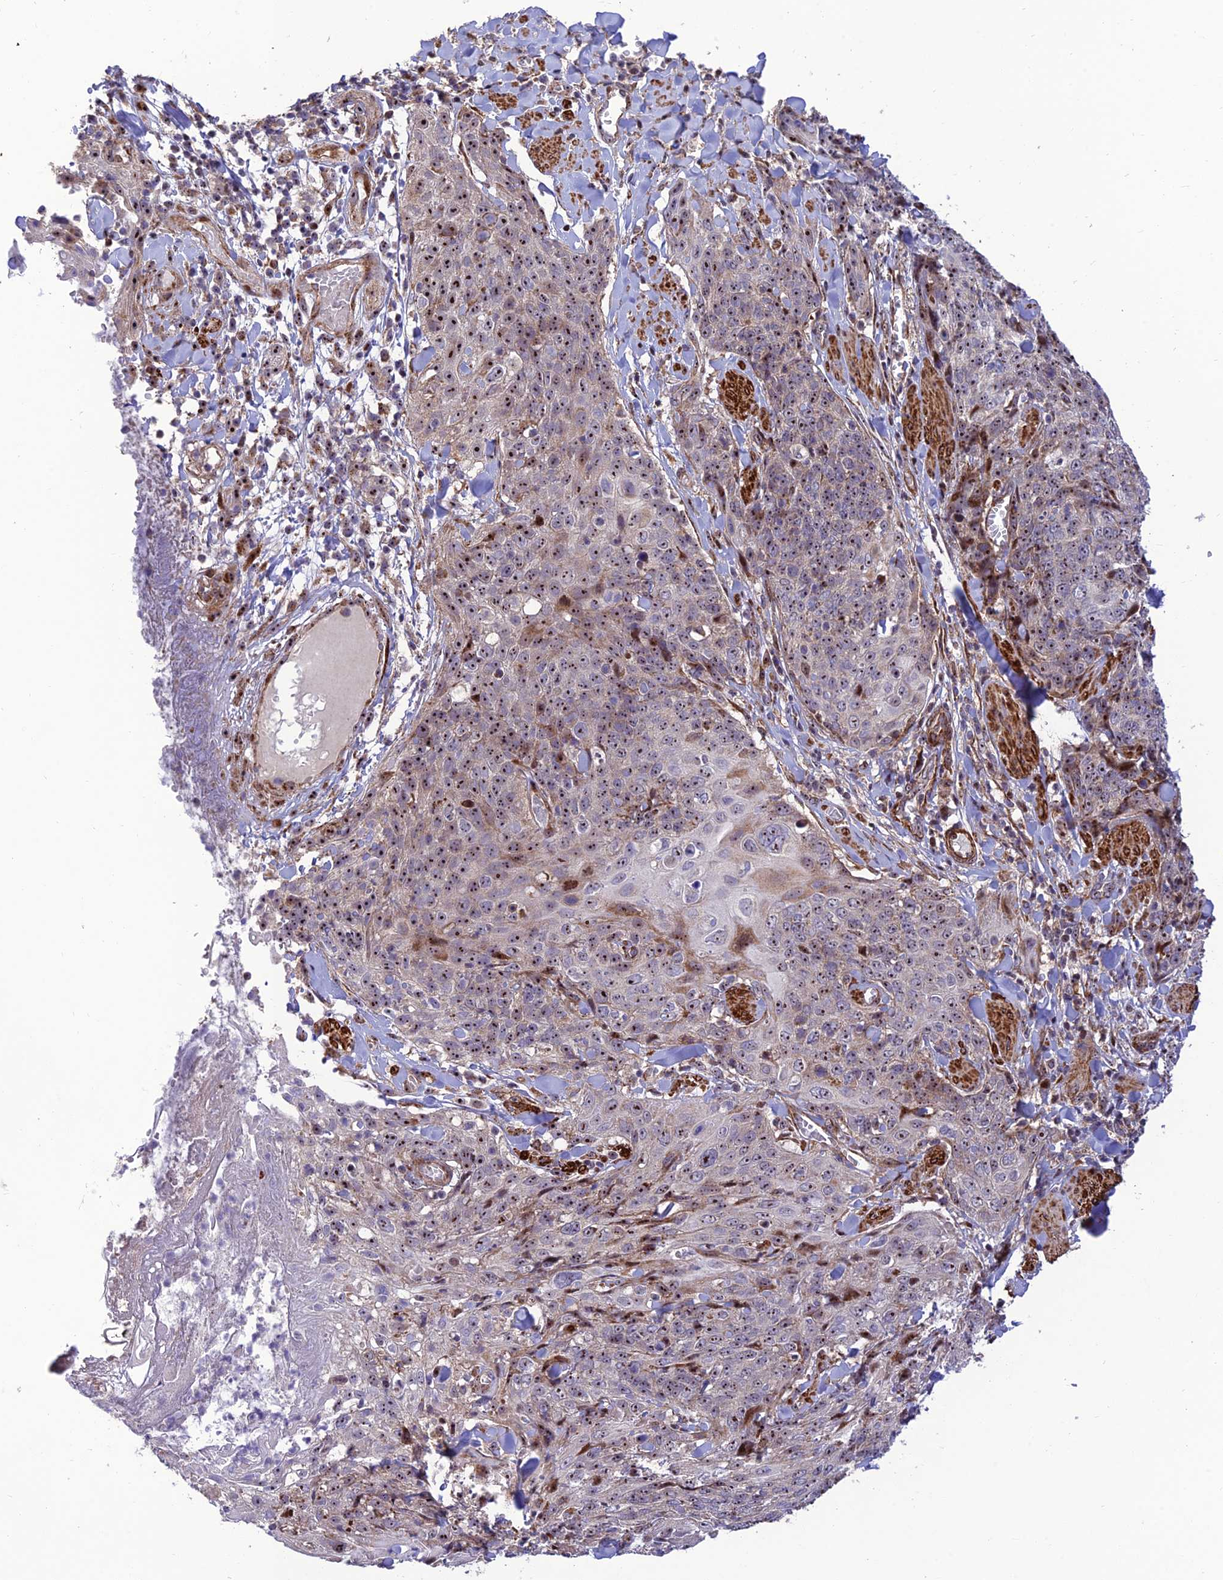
{"staining": {"intensity": "moderate", "quantity": "25%-75%", "location": "nuclear"}, "tissue": "skin cancer", "cell_type": "Tumor cells", "image_type": "cancer", "snomed": [{"axis": "morphology", "description": "Squamous cell carcinoma, NOS"}, {"axis": "topography", "description": "Skin"}, {"axis": "topography", "description": "Vulva"}], "caption": "Skin cancer tissue demonstrates moderate nuclear expression in approximately 25%-75% of tumor cells Ihc stains the protein of interest in brown and the nuclei are stained blue.", "gene": "KBTBD7", "patient": {"sex": "female", "age": 85}}